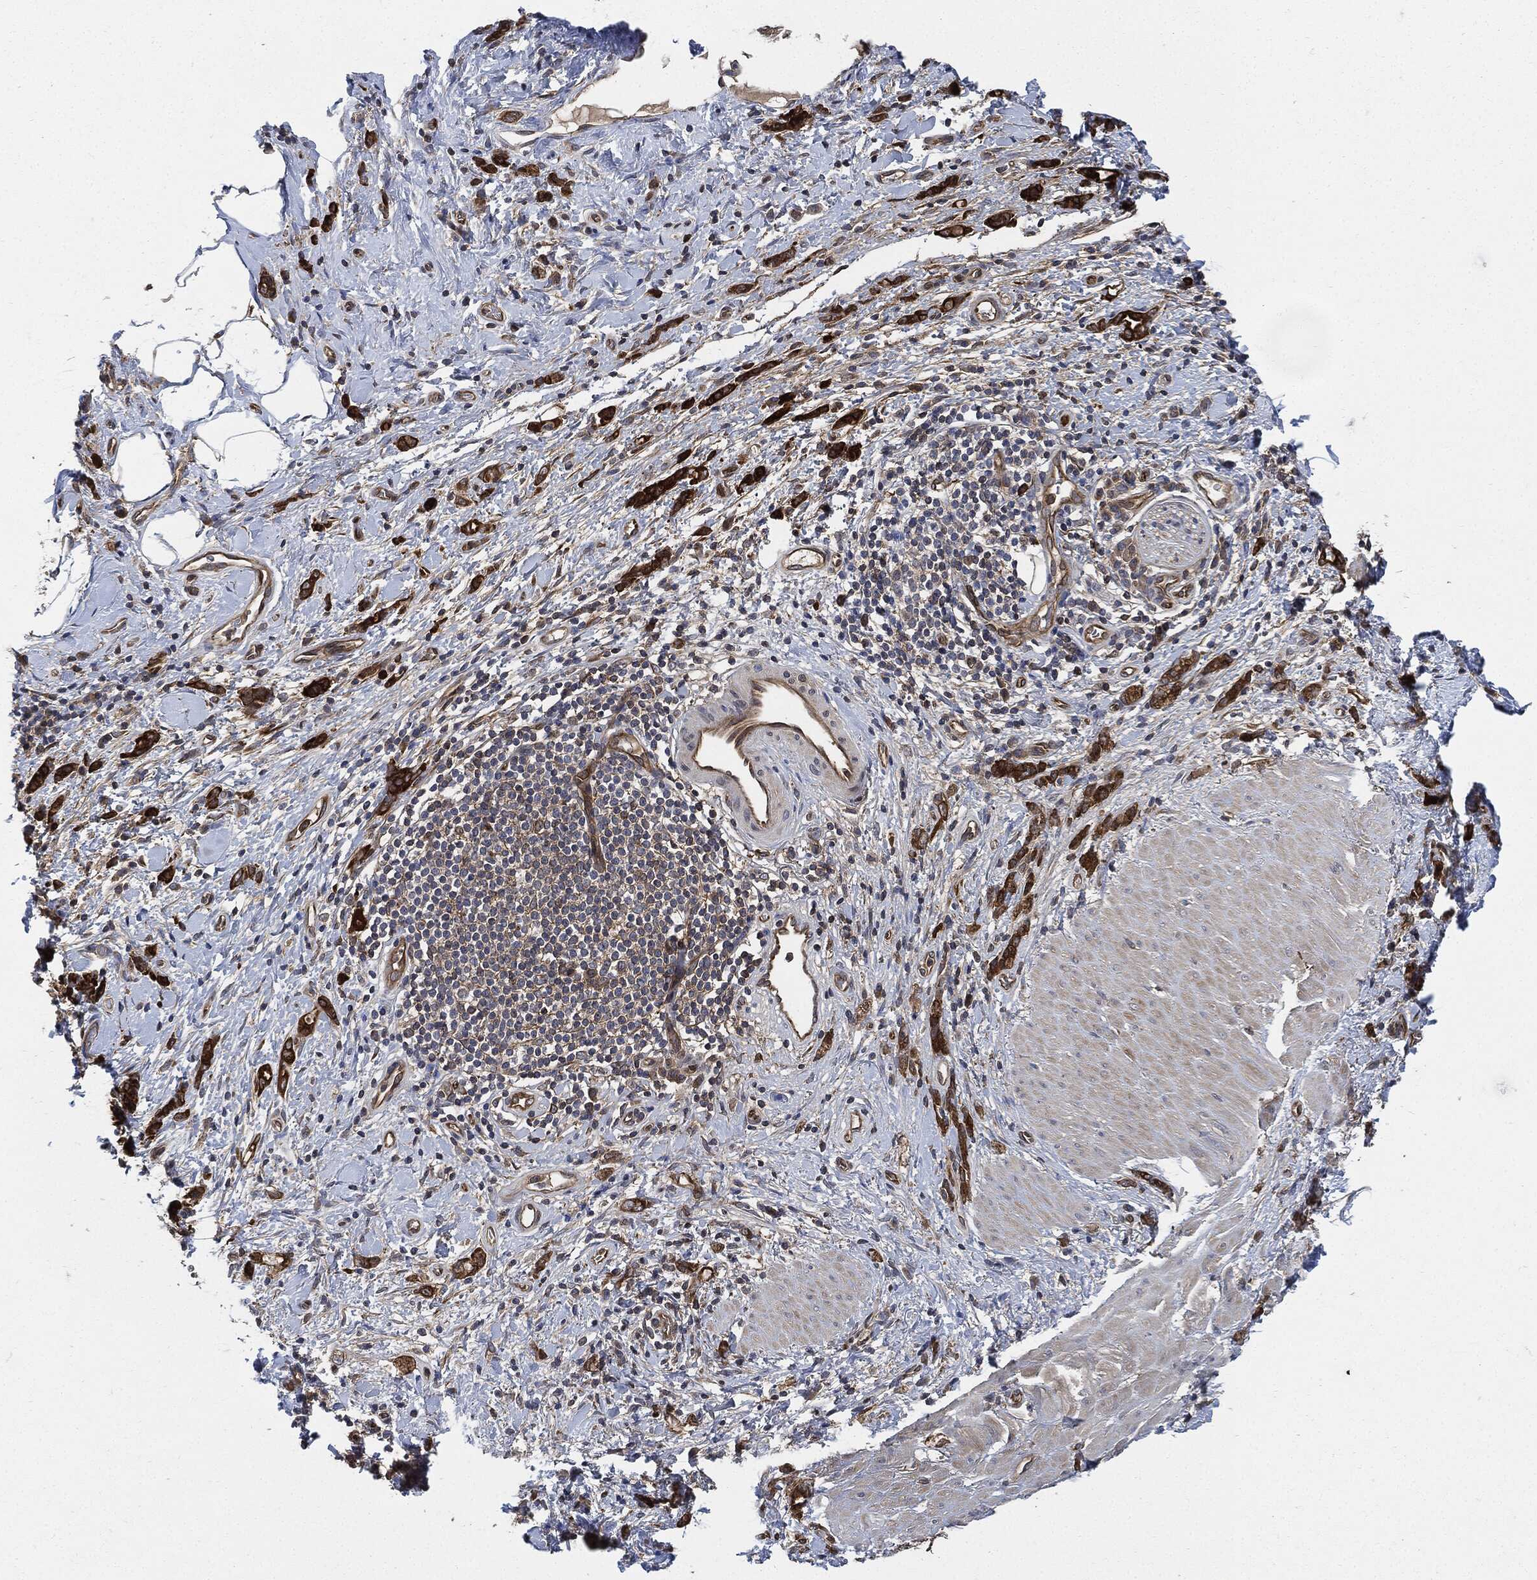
{"staining": {"intensity": "strong", "quantity": ">75%", "location": "cytoplasmic/membranous"}, "tissue": "stomach cancer", "cell_type": "Tumor cells", "image_type": "cancer", "snomed": [{"axis": "morphology", "description": "Normal tissue, NOS"}, {"axis": "morphology", "description": "Adenocarcinoma, NOS"}, {"axis": "topography", "description": "Stomach"}], "caption": "There is high levels of strong cytoplasmic/membranous expression in tumor cells of stomach adenocarcinoma, as demonstrated by immunohistochemical staining (brown color).", "gene": "XPNPEP1", "patient": {"sex": "male", "age": 67}}